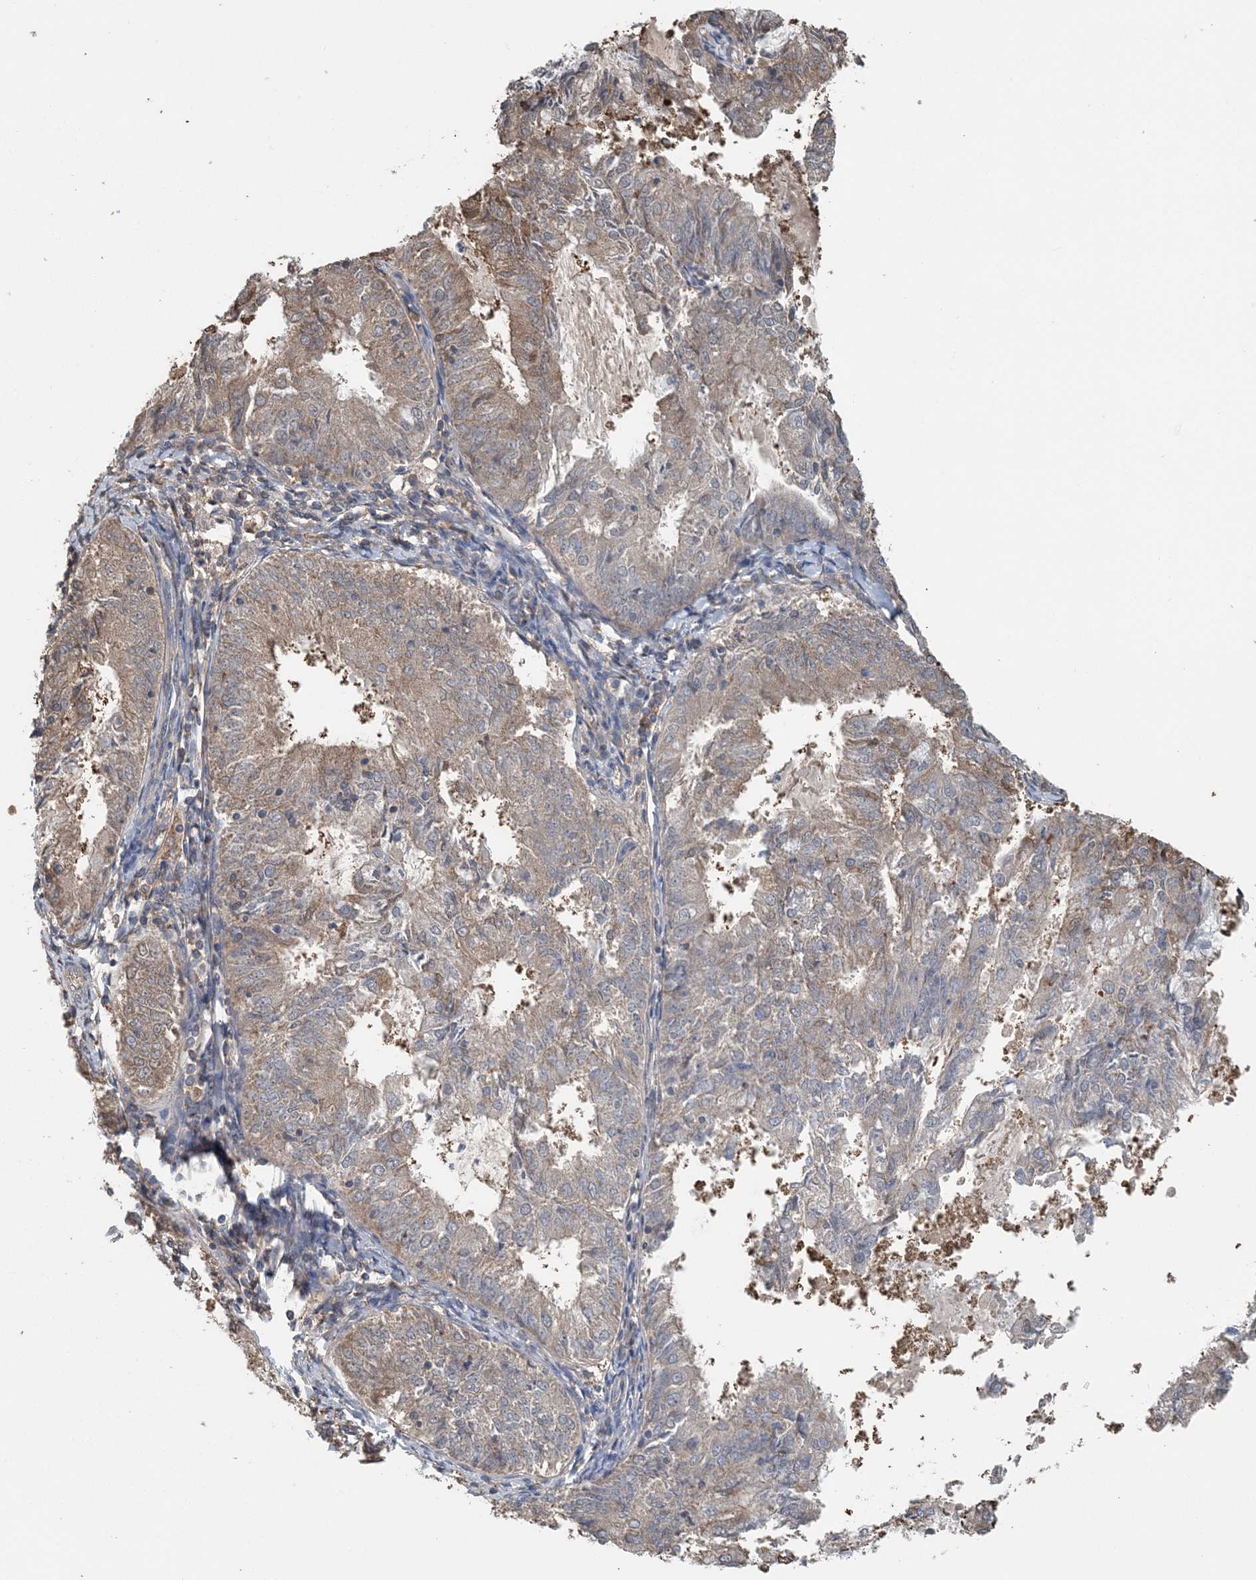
{"staining": {"intensity": "moderate", "quantity": "25%-75%", "location": "cytoplasmic/membranous"}, "tissue": "endometrial cancer", "cell_type": "Tumor cells", "image_type": "cancer", "snomed": [{"axis": "morphology", "description": "Adenocarcinoma, NOS"}, {"axis": "topography", "description": "Endometrium"}], "caption": "Immunohistochemical staining of human endometrial cancer (adenocarcinoma) shows moderate cytoplasmic/membranous protein expression in approximately 25%-75% of tumor cells. (Stains: DAB in brown, nuclei in blue, Microscopy: brightfield microscopy at high magnification).", "gene": "HIKESHI", "patient": {"sex": "female", "age": 57}}